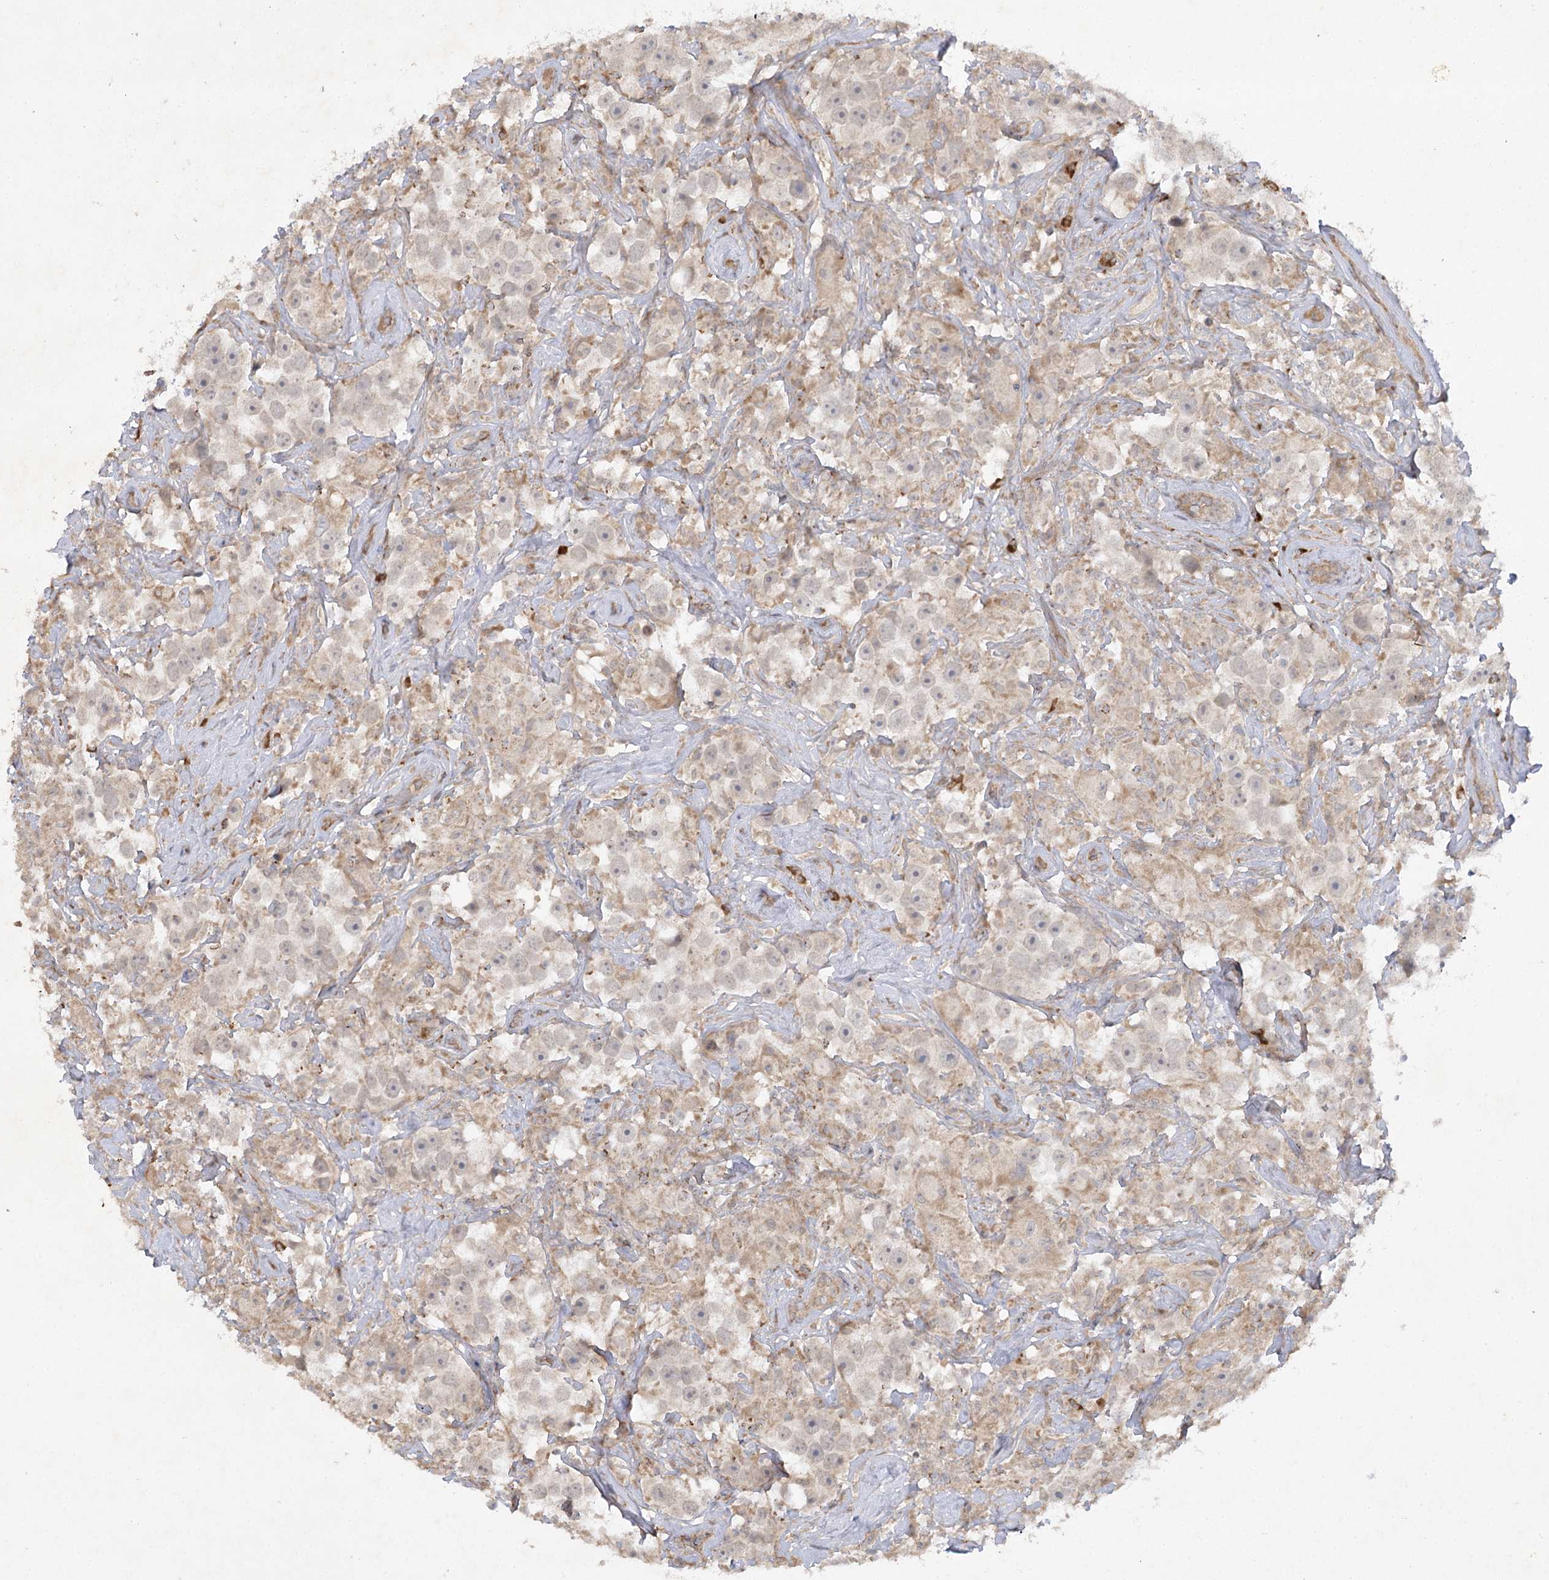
{"staining": {"intensity": "weak", "quantity": "25%-75%", "location": "cytoplasmic/membranous"}, "tissue": "testis cancer", "cell_type": "Tumor cells", "image_type": "cancer", "snomed": [{"axis": "morphology", "description": "Seminoma, NOS"}, {"axis": "topography", "description": "Testis"}], "caption": "Immunohistochemical staining of human testis cancer (seminoma) demonstrates low levels of weak cytoplasmic/membranous positivity in about 25%-75% of tumor cells.", "gene": "TRAF3IP1", "patient": {"sex": "male", "age": 49}}